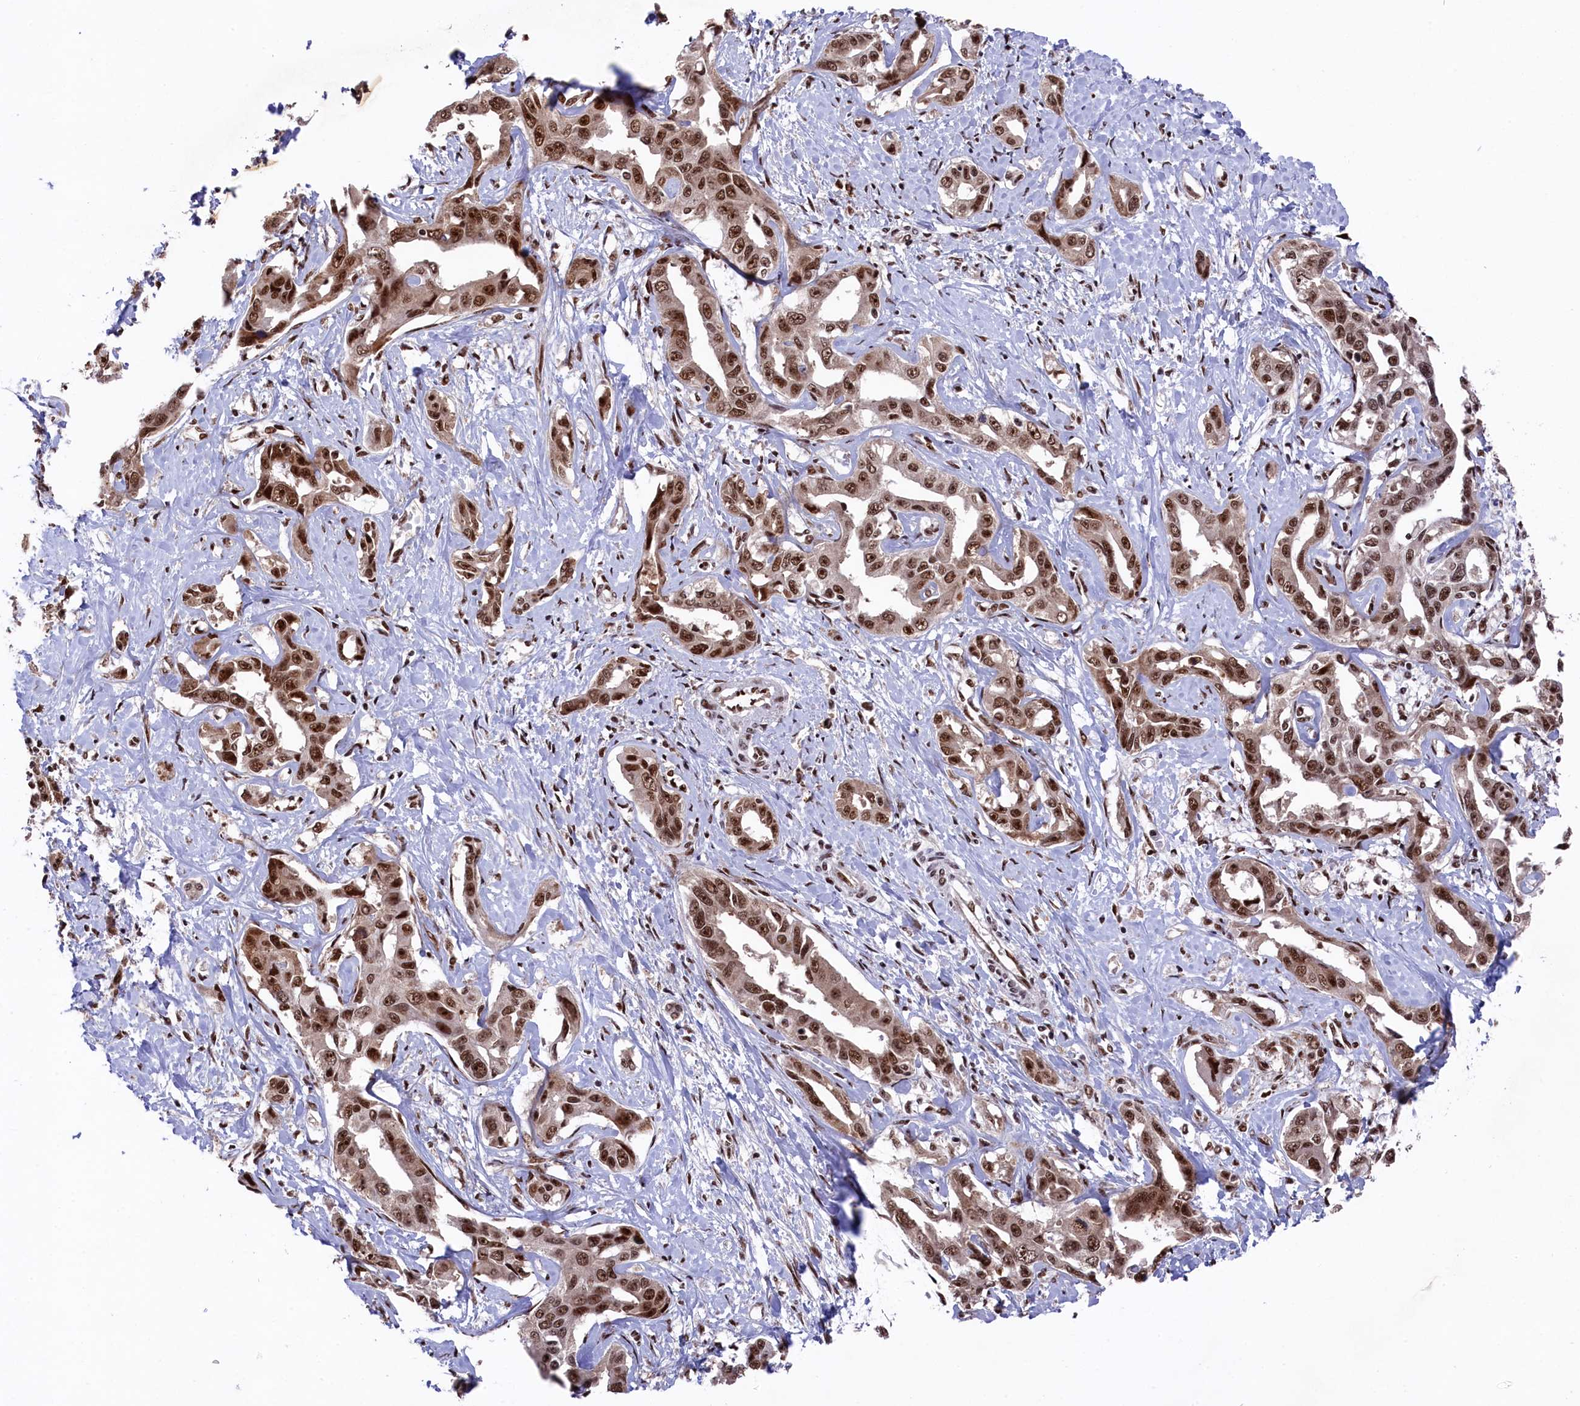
{"staining": {"intensity": "strong", "quantity": ">75%", "location": "nuclear"}, "tissue": "liver cancer", "cell_type": "Tumor cells", "image_type": "cancer", "snomed": [{"axis": "morphology", "description": "Cholangiocarcinoma"}, {"axis": "topography", "description": "Liver"}], "caption": "Liver cholangiocarcinoma was stained to show a protein in brown. There is high levels of strong nuclear expression in about >75% of tumor cells.", "gene": "PRPF31", "patient": {"sex": "male", "age": 59}}